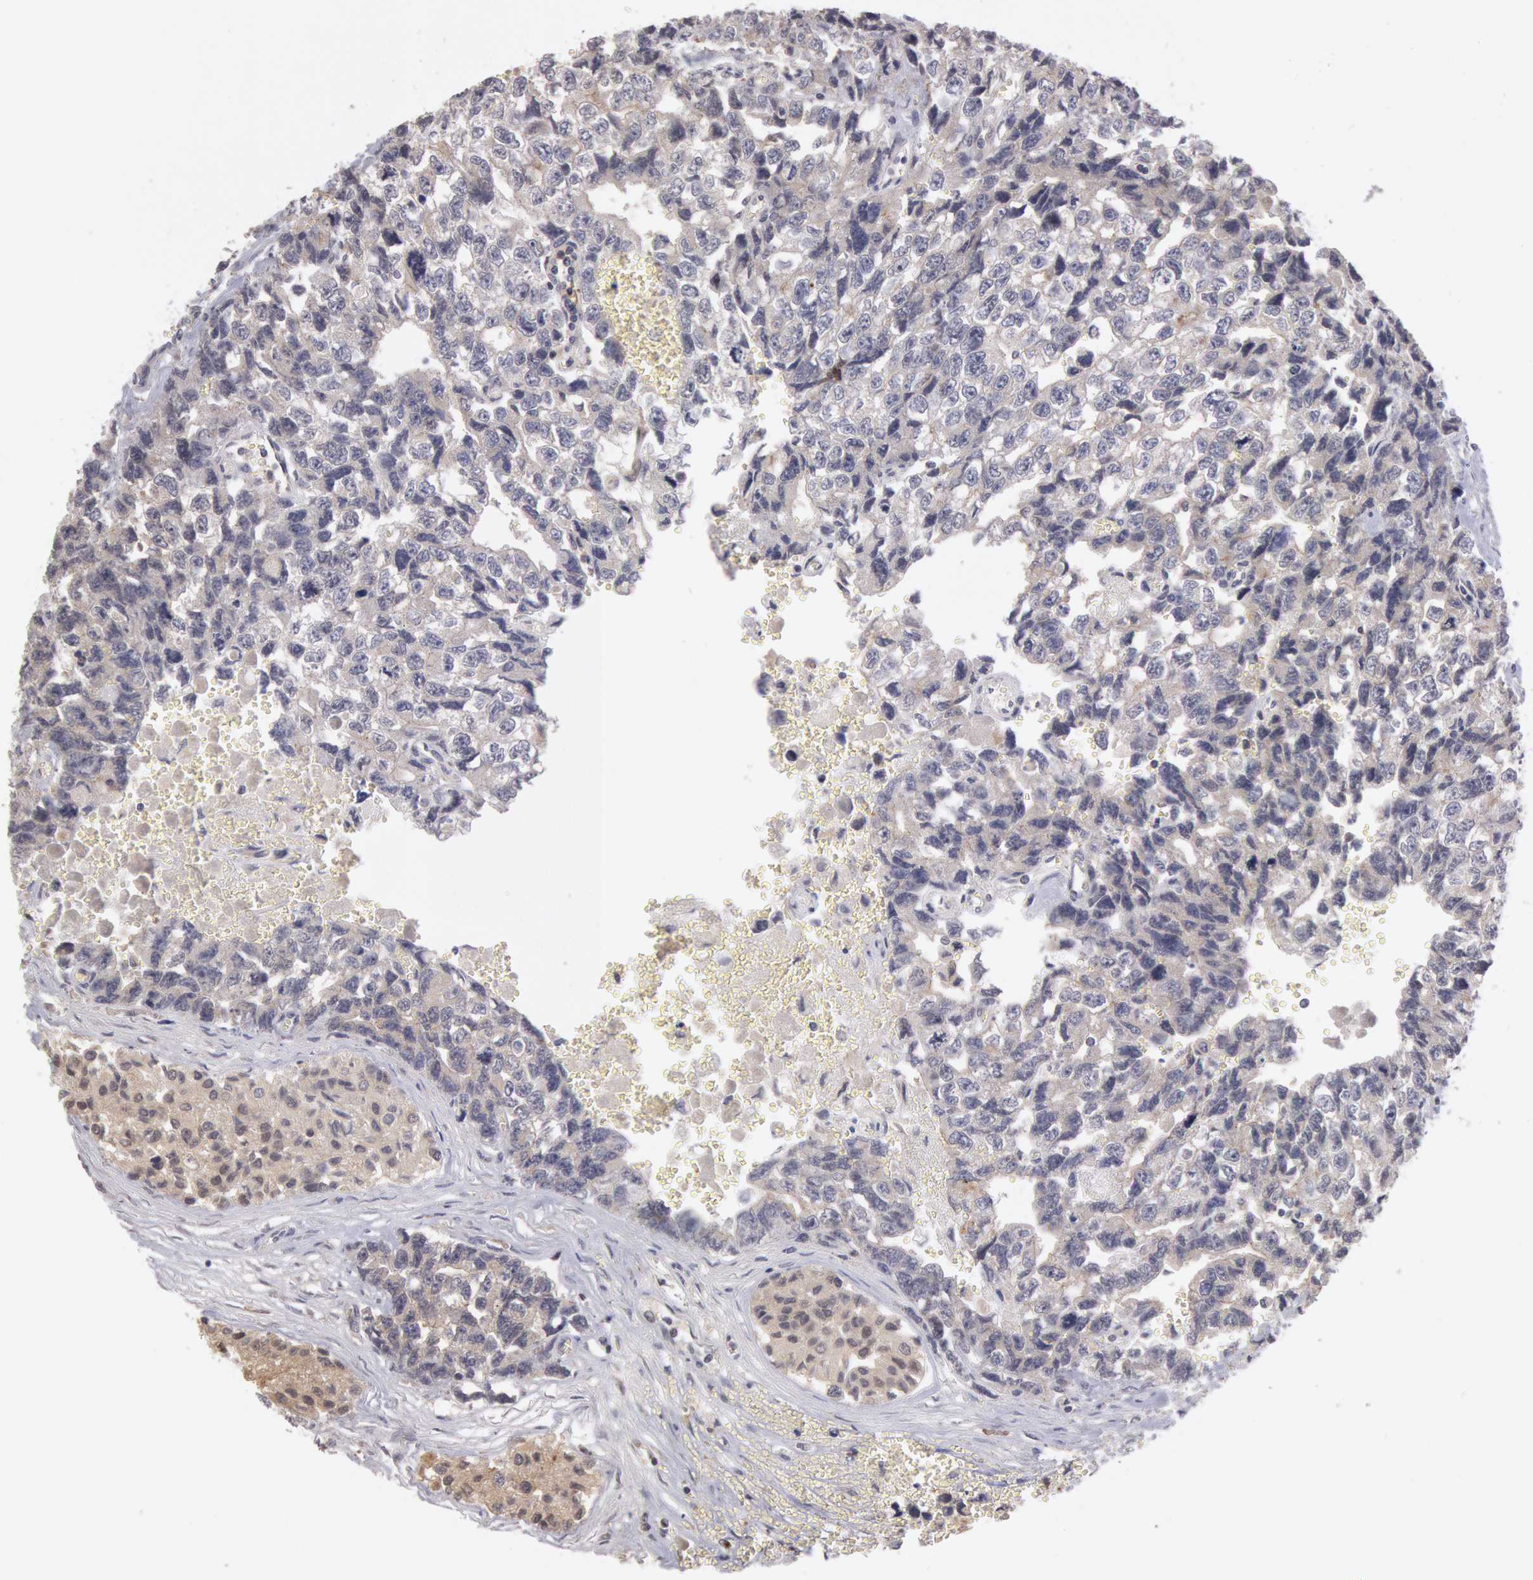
{"staining": {"intensity": "weak", "quantity": "<25%", "location": "cytoplasmic/membranous"}, "tissue": "testis cancer", "cell_type": "Tumor cells", "image_type": "cancer", "snomed": [{"axis": "morphology", "description": "Carcinoma, Embryonal, NOS"}, {"axis": "topography", "description": "Testis"}], "caption": "Histopathology image shows no protein positivity in tumor cells of testis cancer tissue.", "gene": "PLA2G6", "patient": {"sex": "male", "age": 31}}